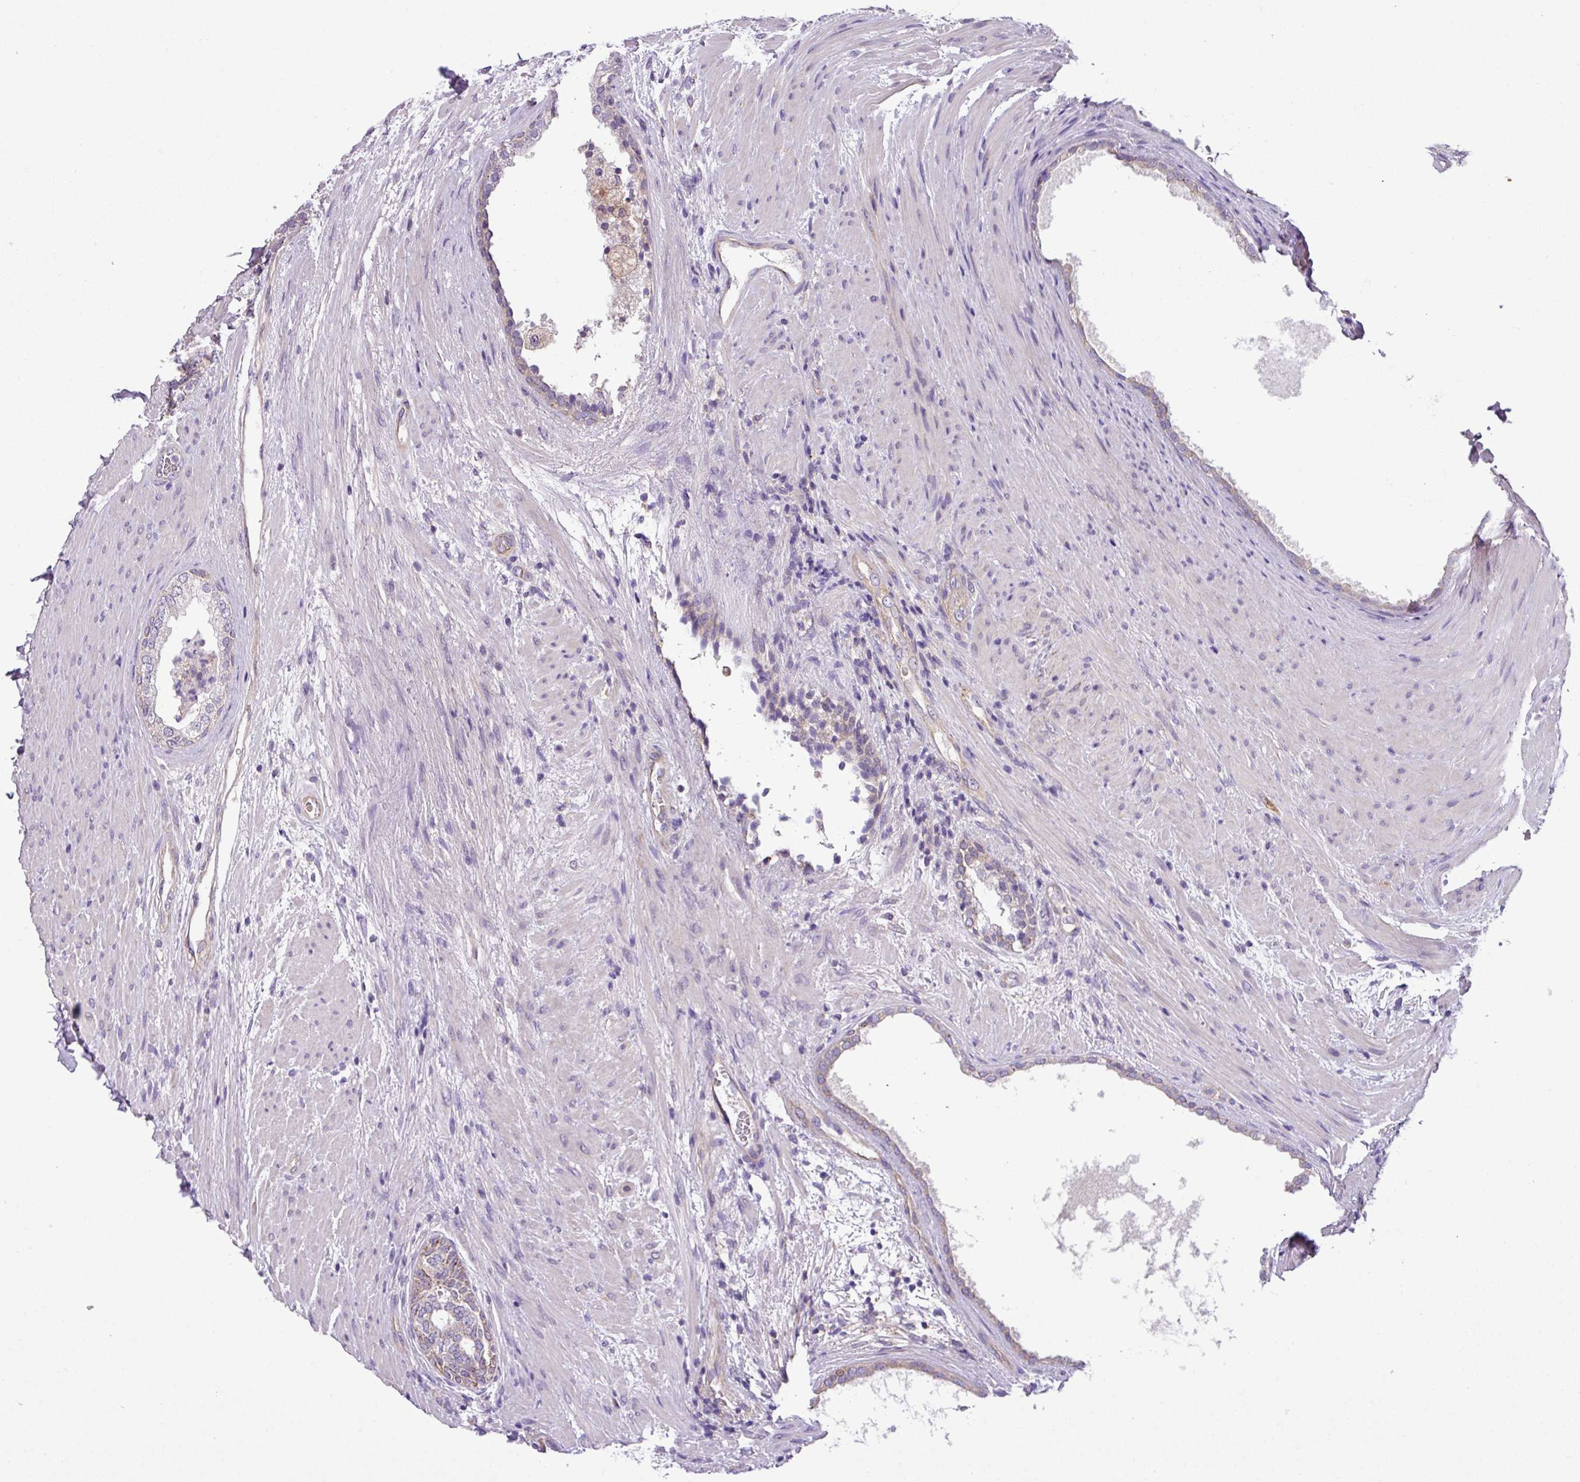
{"staining": {"intensity": "moderate", "quantity": "<25%", "location": "cytoplasmic/membranous"}, "tissue": "prostate", "cell_type": "Glandular cells", "image_type": "normal", "snomed": [{"axis": "morphology", "description": "Normal tissue, NOS"}, {"axis": "topography", "description": "Prostate"}], "caption": "Immunohistochemical staining of unremarkable human prostate shows low levels of moderate cytoplasmic/membranous positivity in about <25% of glandular cells.", "gene": "SLC23A2", "patient": {"sex": "male", "age": 76}}